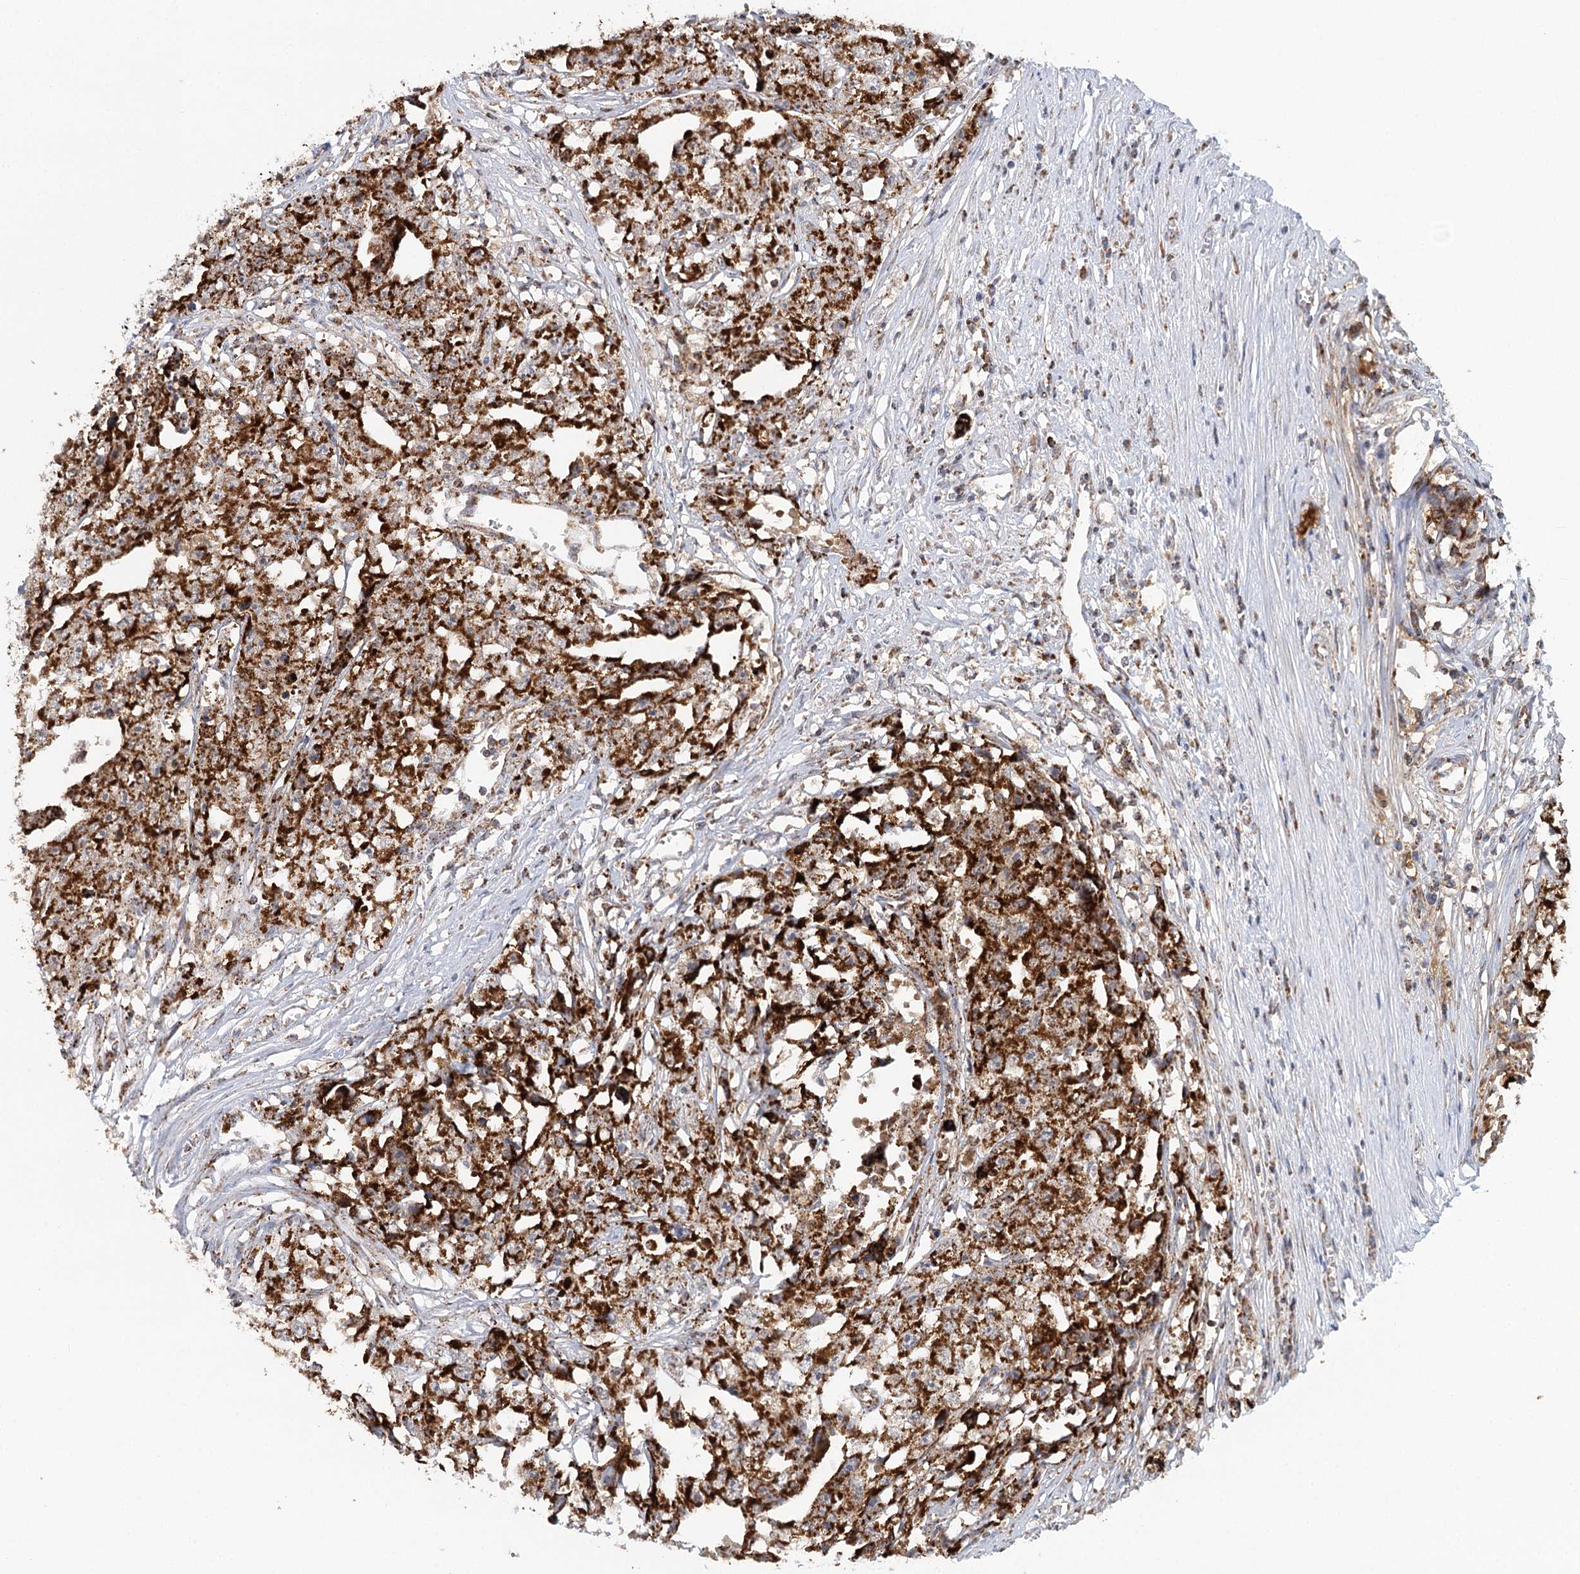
{"staining": {"intensity": "strong", "quantity": ">75%", "location": "cytoplasmic/membranous"}, "tissue": "testis cancer", "cell_type": "Tumor cells", "image_type": "cancer", "snomed": [{"axis": "morphology", "description": "Seminoma, NOS"}, {"axis": "morphology", "description": "Carcinoma, Embryonal, NOS"}, {"axis": "topography", "description": "Testis"}], "caption": "Immunohistochemical staining of testis cancer (seminoma) reveals high levels of strong cytoplasmic/membranous protein staining in approximately >75% of tumor cells.", "gene": "TAS1R1", "patient": {"sex": "male", "age": 43}}